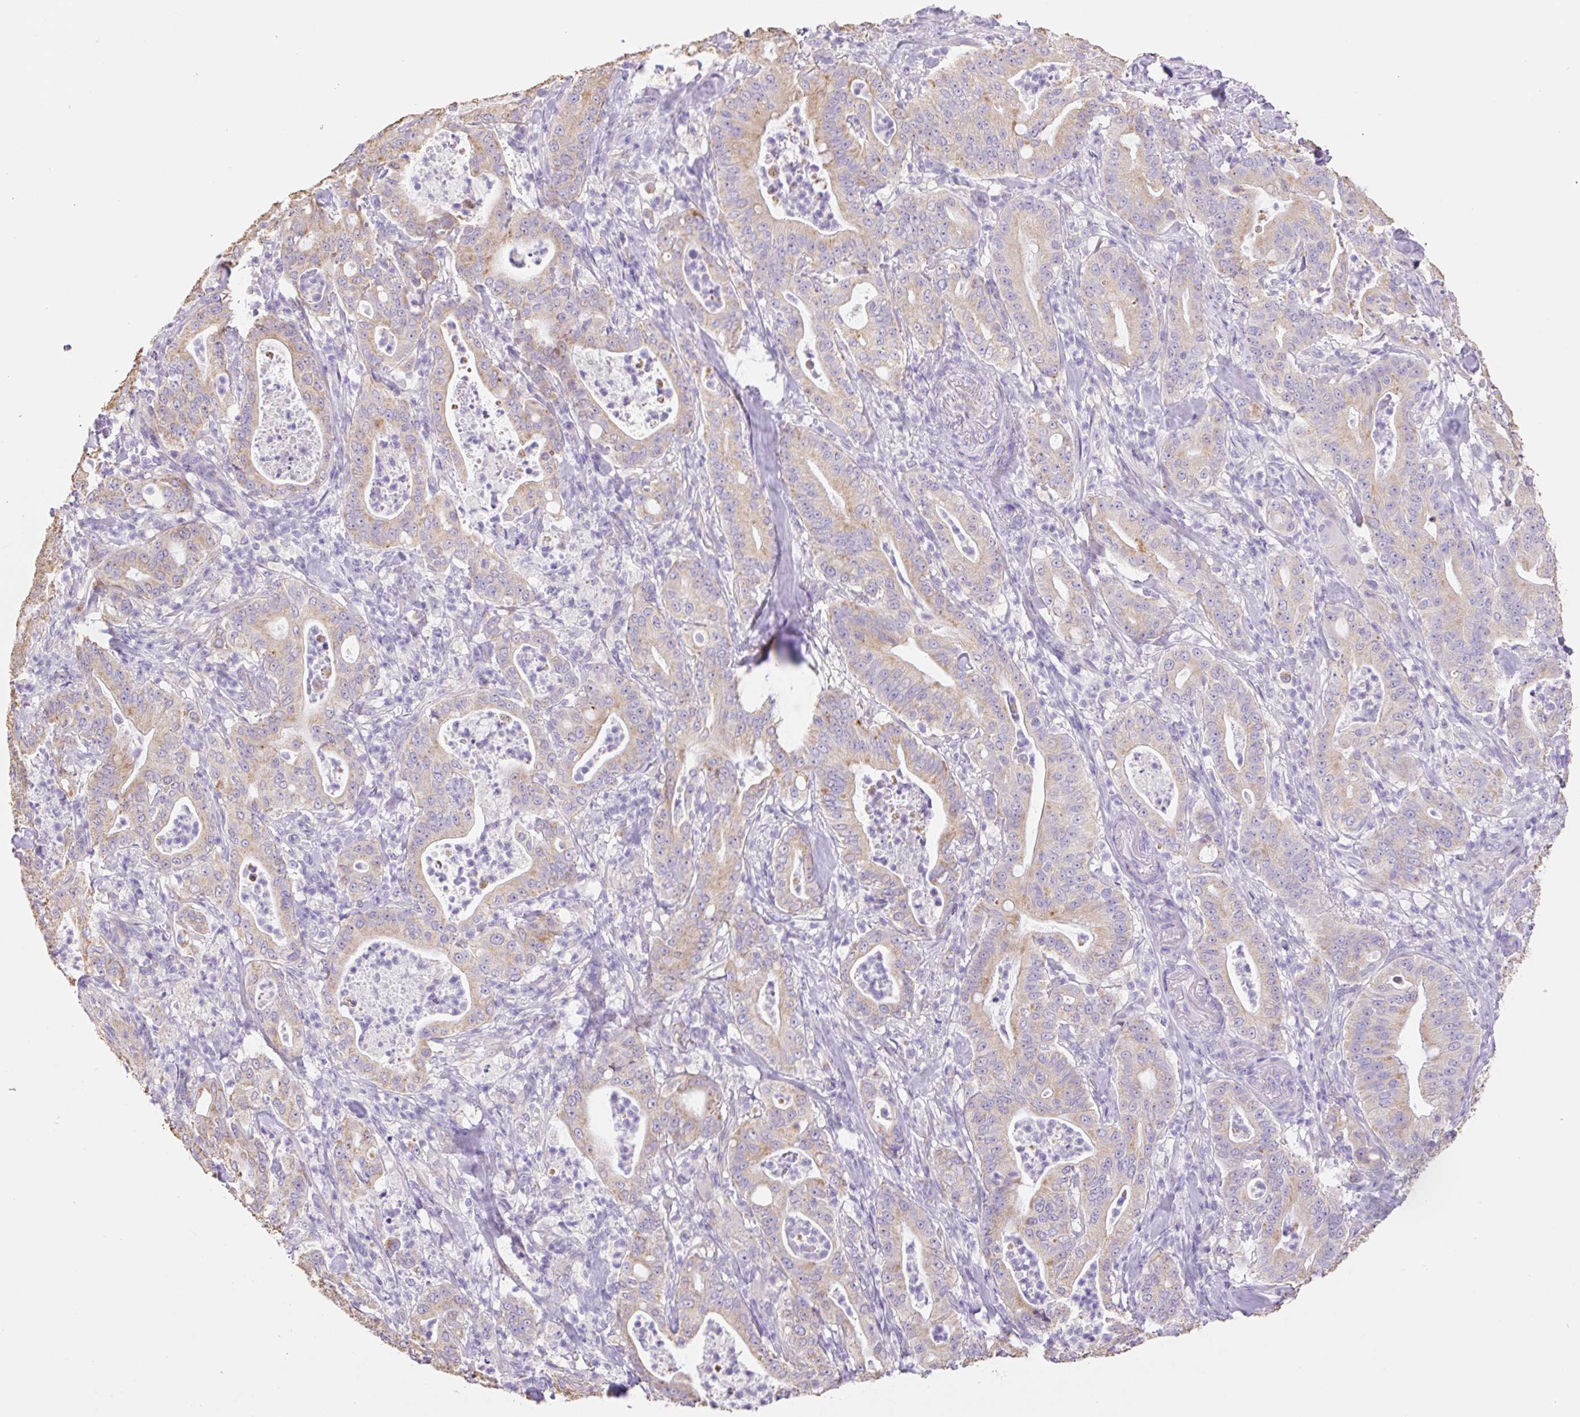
{"staining": {"intensity": "weak", "quantity": ">75%", "location": "cytoplasmic/membranous"}, "tissue": "pancreatic cancer", "cell_type": "Tumor cells", "image_type": "cancer", "snomed": [{"axis": "morphology", "description": "Adenocarcinoma, NOS"}, {"axis": "topography", "description": "Pancreas"}], "caption": "A high-resolution micrograph shows immunohistochemistry staining of adenocarcinoma (pancreatic), which demonstrates weak cytoplasmic/membranous expression in approximately >75% of tumor cells.", "gene": "COPZ2", "patient": {"sex": "male", "age": 71}}